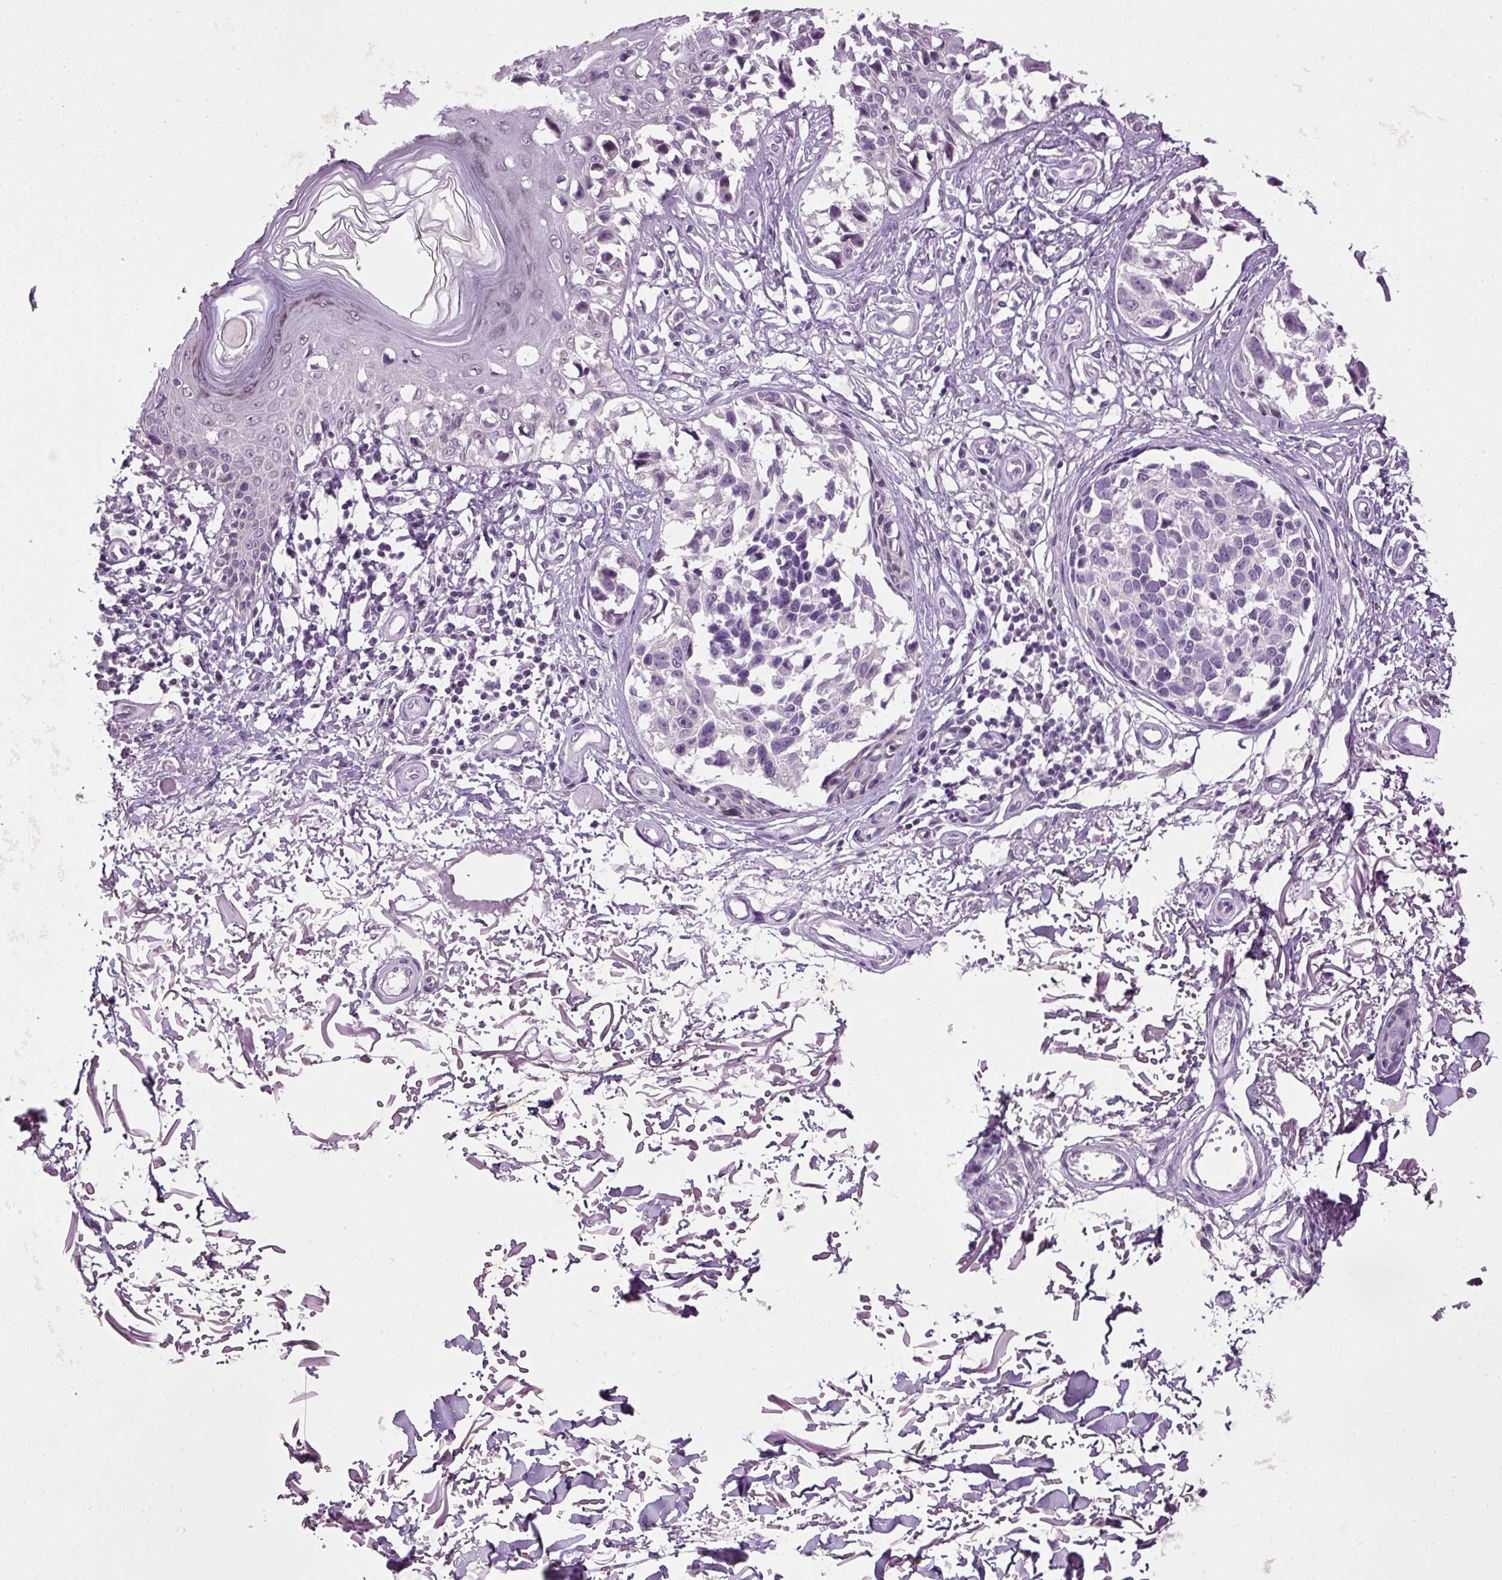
{"staining": {"intensity": "negative", "quantity": "none", "location": "none"}, "tissue": "melanoma", "cell_type": "Tumor cells", "image_type": "cancer", "snomed": [{"axis": "morphology", "description": "Malignant melanoma, NOS"}, {"axis": "topography", "description": "Skin"}], "caption": "DAB immunohistochemical staining of human malignant melanoma exhibits no significant expression in tumor cells.", "gene": "A1CF", "patient": {"sex": "male", "age": 73}}